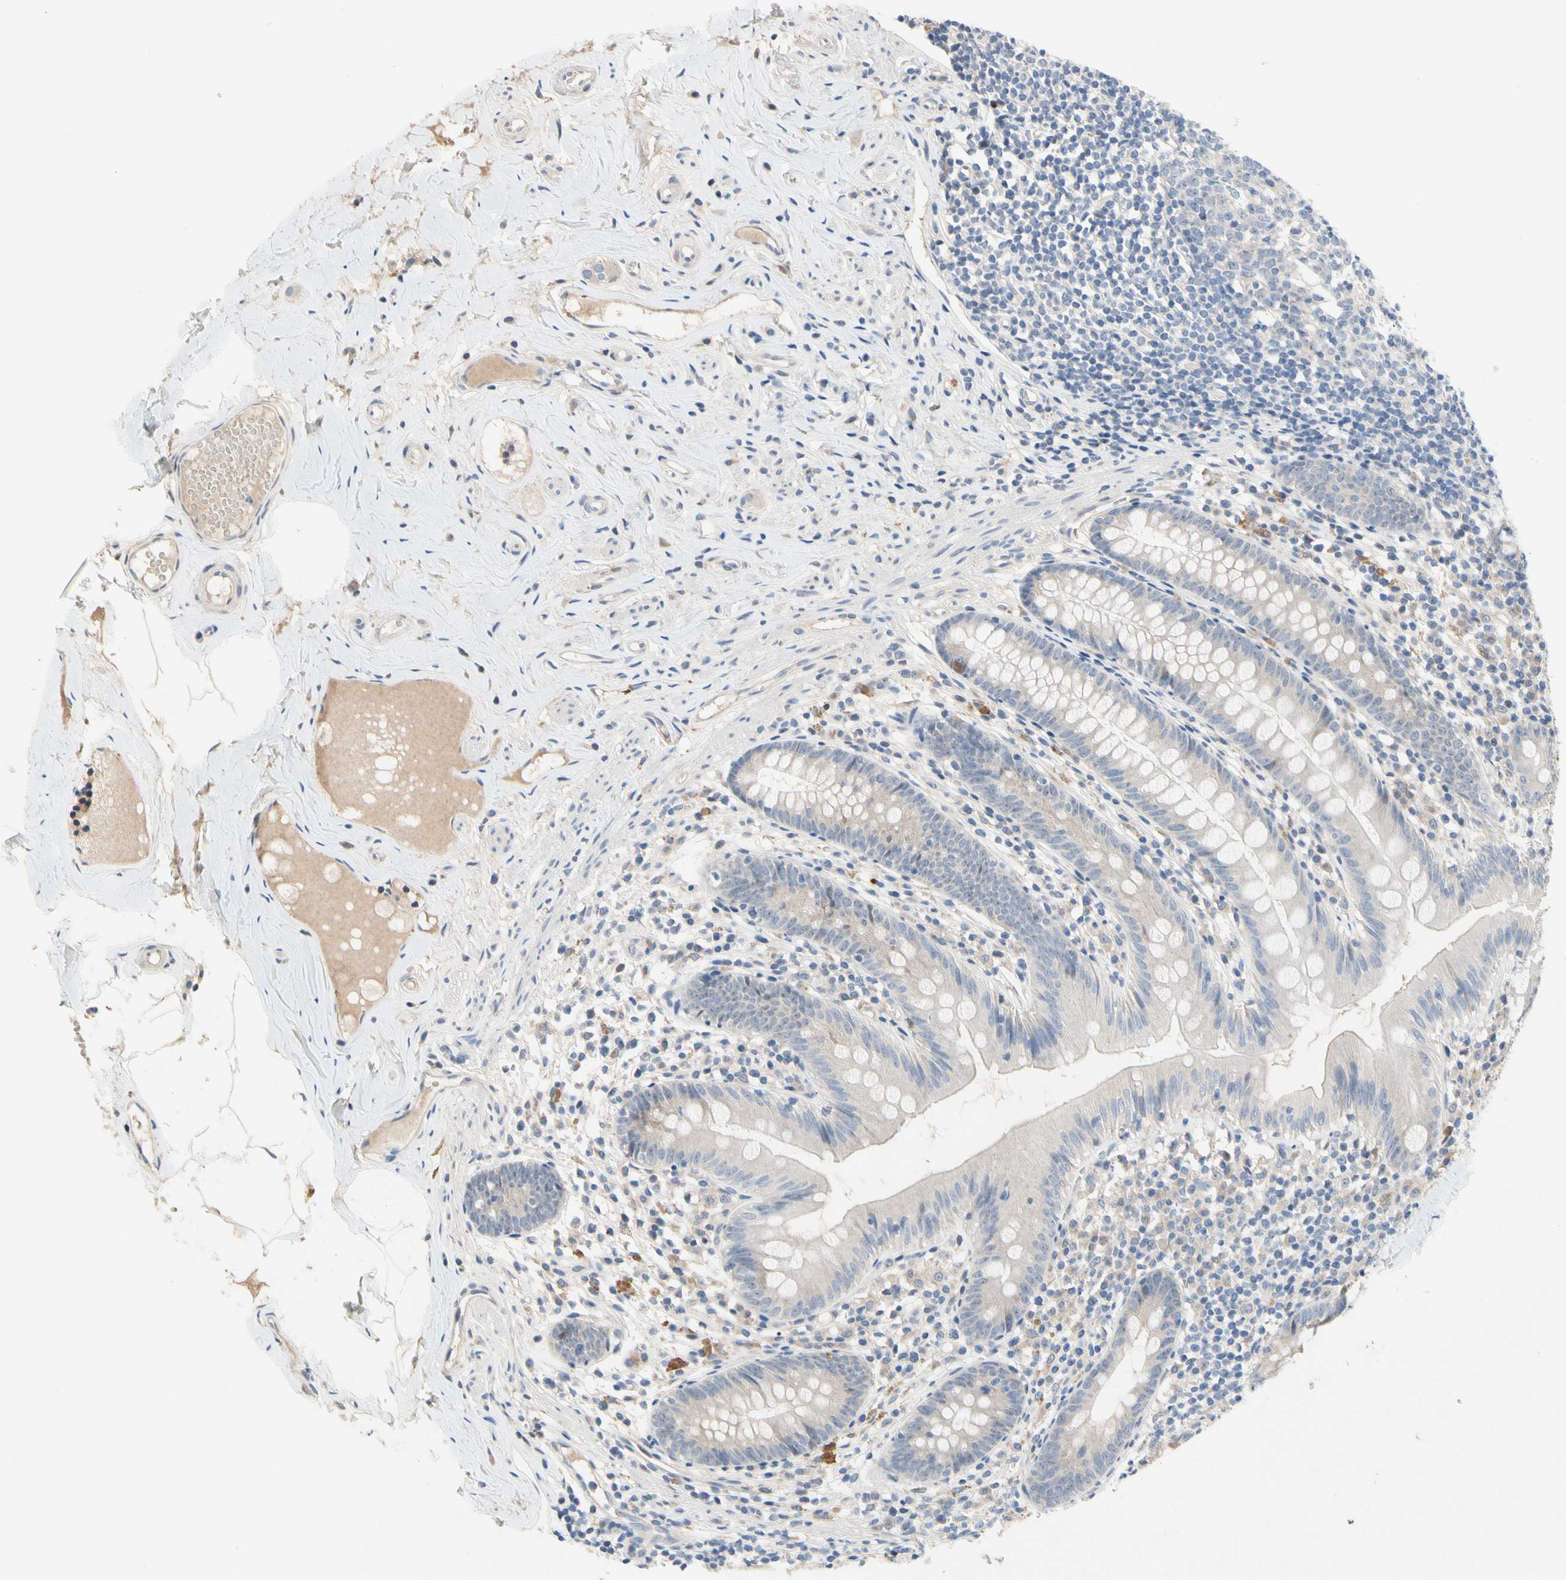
{"staining": {"intensity": "negative", "quantity": "none", "location": "none"}, "tissue": "appendix", "cell_type": "Glandular cells", "image_type": "normal", "snomed": [{"axis": "morphology", "description": "Normal tissue, NOS"}, {"axis": "topography", "description": "Appendix"}], "caption": "DAB (3,3'-diaminobenzidine) immunohistochemical staining of unremarkable appendix shows no significant staining in glandular cells.", "gene": "GAS6", "patient": {"sex": "male", "age": 52}}